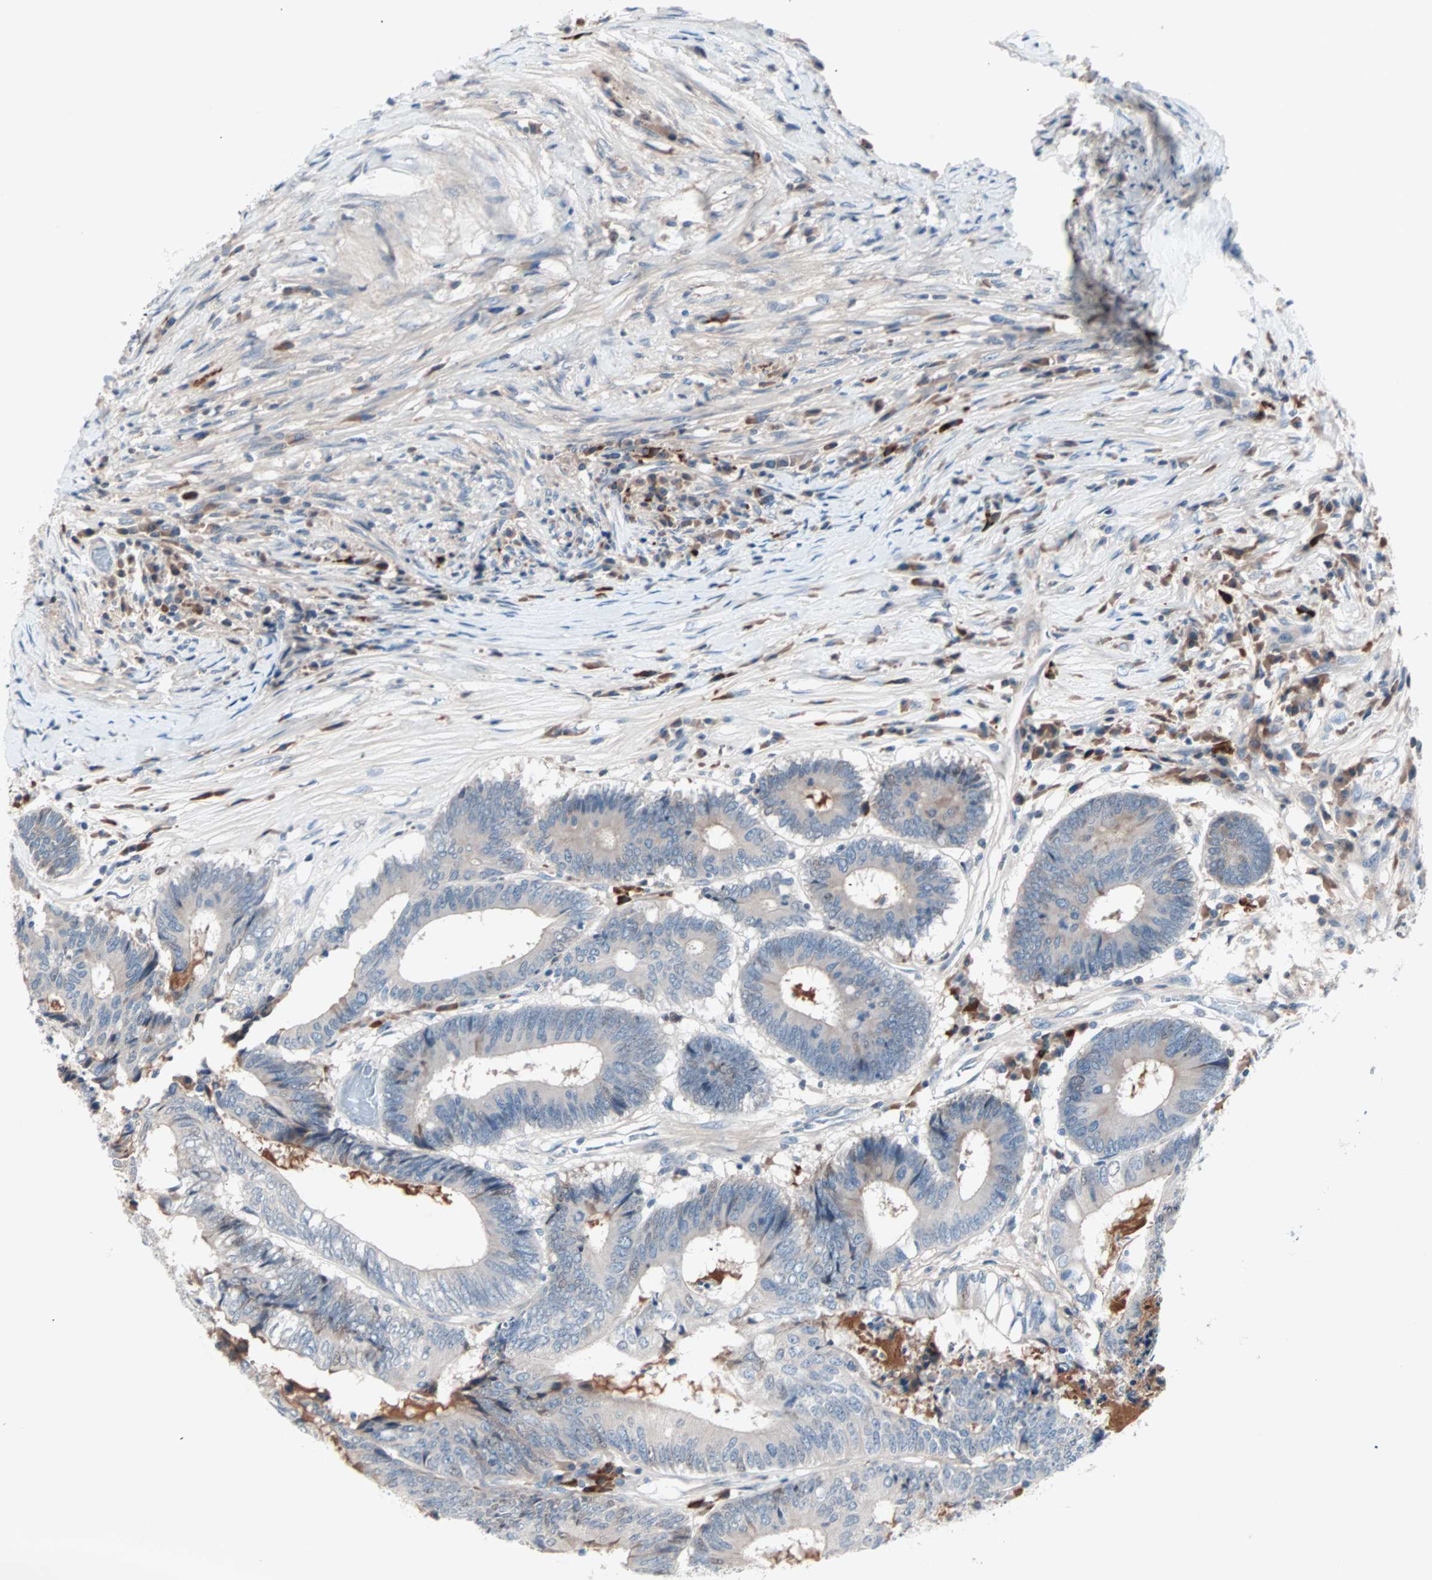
{"staining": {"intensity": "negative", "quantity": "none", "location": "none"}, "tissue": "colorectal cancer", "cell_type": "Tumor cells", "image_type": "cancer", "snomed": [{"axis": "morphology", "description": "Adenocarcinoma, NOS"}, {"axis": "topography", "description": "Rectum"}], "caption": "The photomicrograph exhibits no significant staining in tumor cells of colorectal cancer (adenocarcinoma). (IHC, brightfield microscopy, high magnification).", "gene": "CCNE2", "patient": {"sex": "male", "age": 63}}